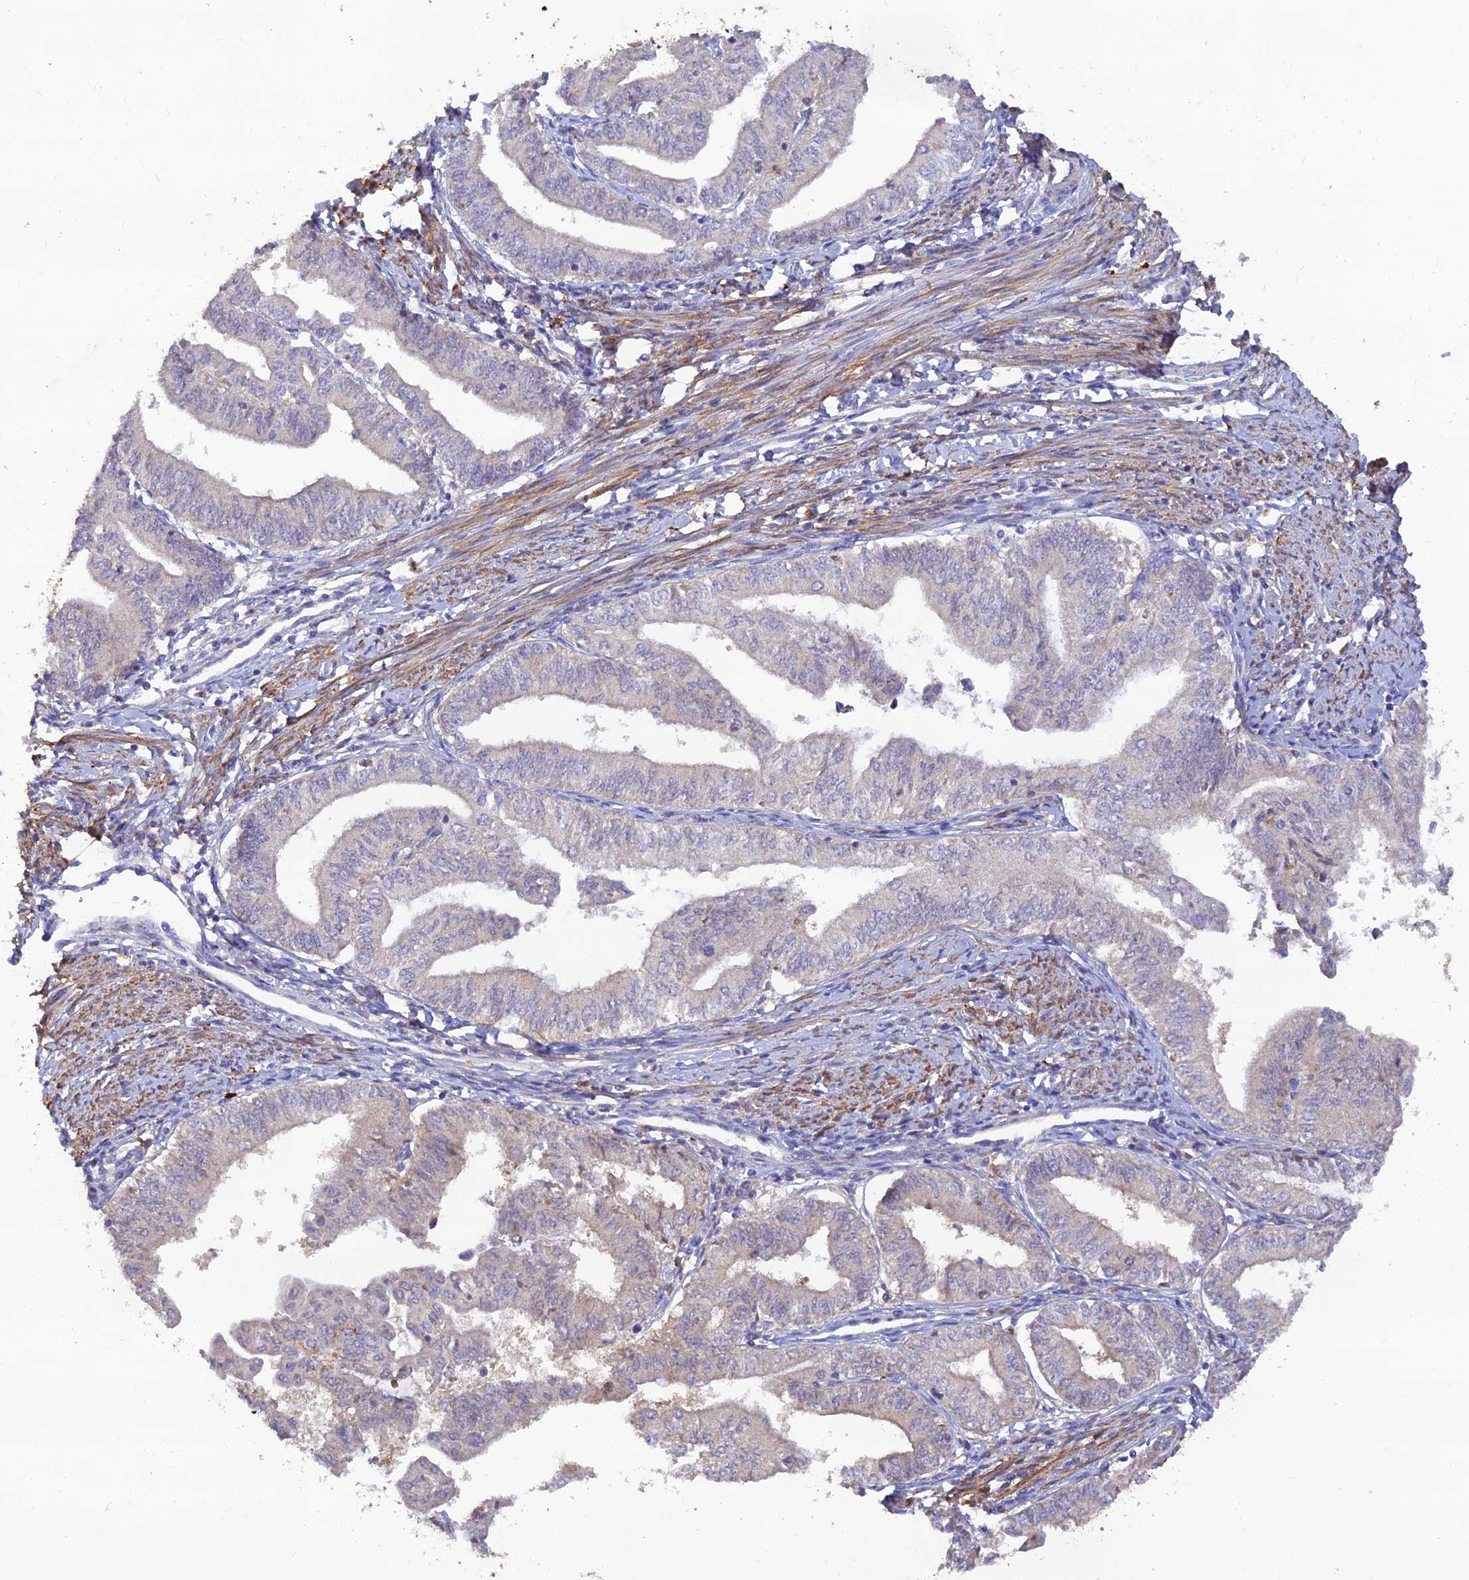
{"staining": {"intensity": "negative", "quantity": "none", "location": "none"}, "tissue": "endometrial cancer", "cell_type": "Tumor cells", "image_type": "cancer", "snomed": [{"axis": "morphology", "description": "Adenocarcinoma, NOS"}, {"axis": "topography", "description": "Endometrium"}], "caption": "Immunohistochemistry (IHC) histopathology image of neoplastic tissue: human adenocarcinoma (endometrial) stained with DAB demonstrates no significant protein positivity in tumor cells. Brightfield microscopy of IHC stained with DAB (3,3'-diaminobenzidine) (brown) and hematoxylin (blue), captured at high magnification.", "gene": "ACSM5", "patient": {"sex": "female", "age": 66}}